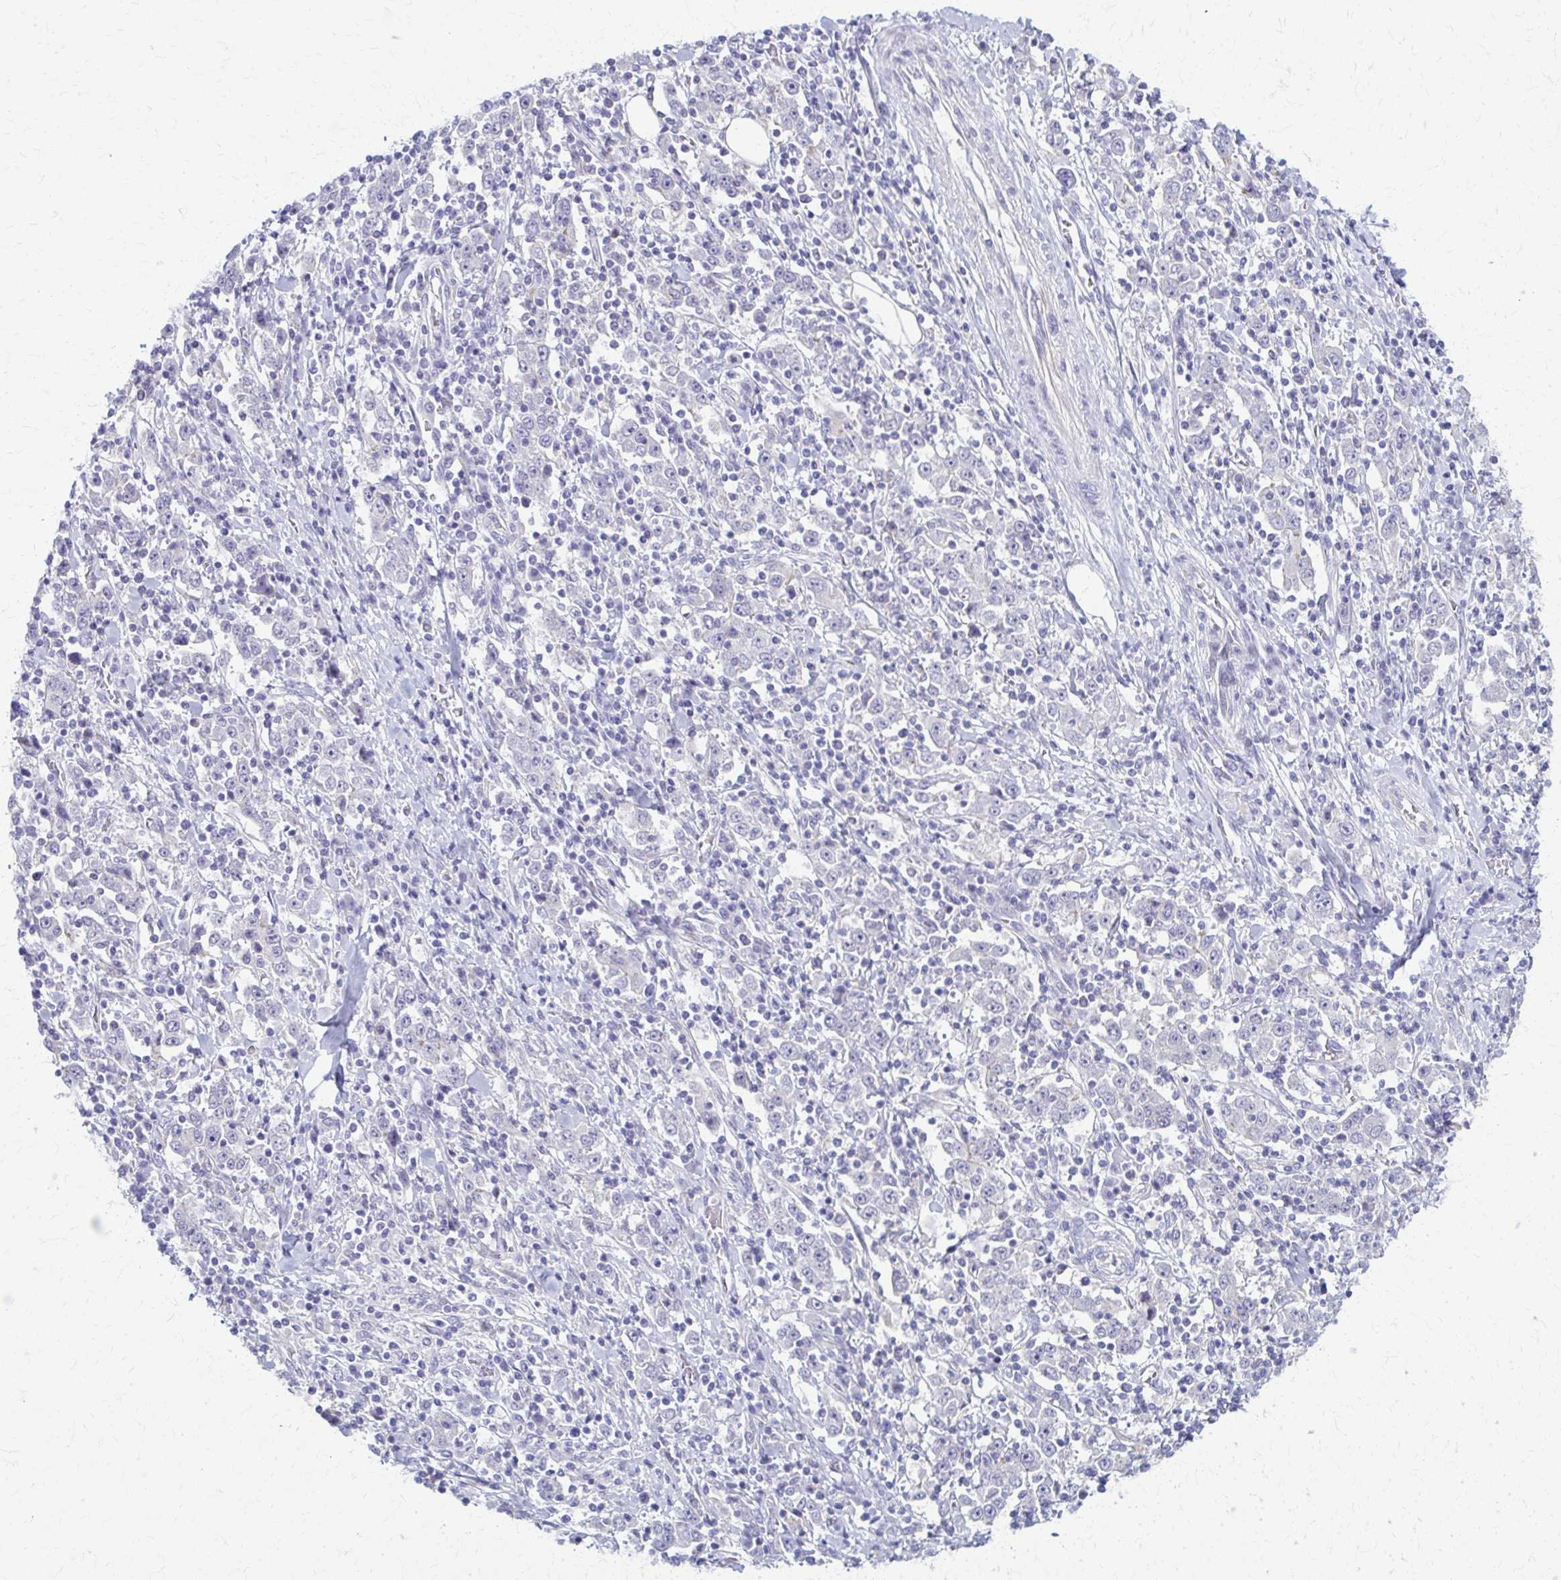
{"staining": {"intensity": "negative", "quantity": "none", "location": "none"}, "tissue": "stomach cancer", "cell_type": "Tumor cells", "image_type": "cancer", "snomed": [{"axis": "morphology", "description": "Normal tissue, NOS"}, {"axis": "morphology", "description": "Adenocarcinoma, NOS"}, {"axis": "topography", "description": "Stomach, upper"}, {"axis": "topography", "description": "Stomach"}], "caption": "Tumor cells are negative for protein expression in human adenocarcinoma (stomach). Brightfield microscopy of immunohistochemistry (IHC) stained with DAB (brown) and hematoxylin (blue), captured at high magnification.", "gene": "RHOBTB2", "patient": {"sex": "male", "age": 59}}